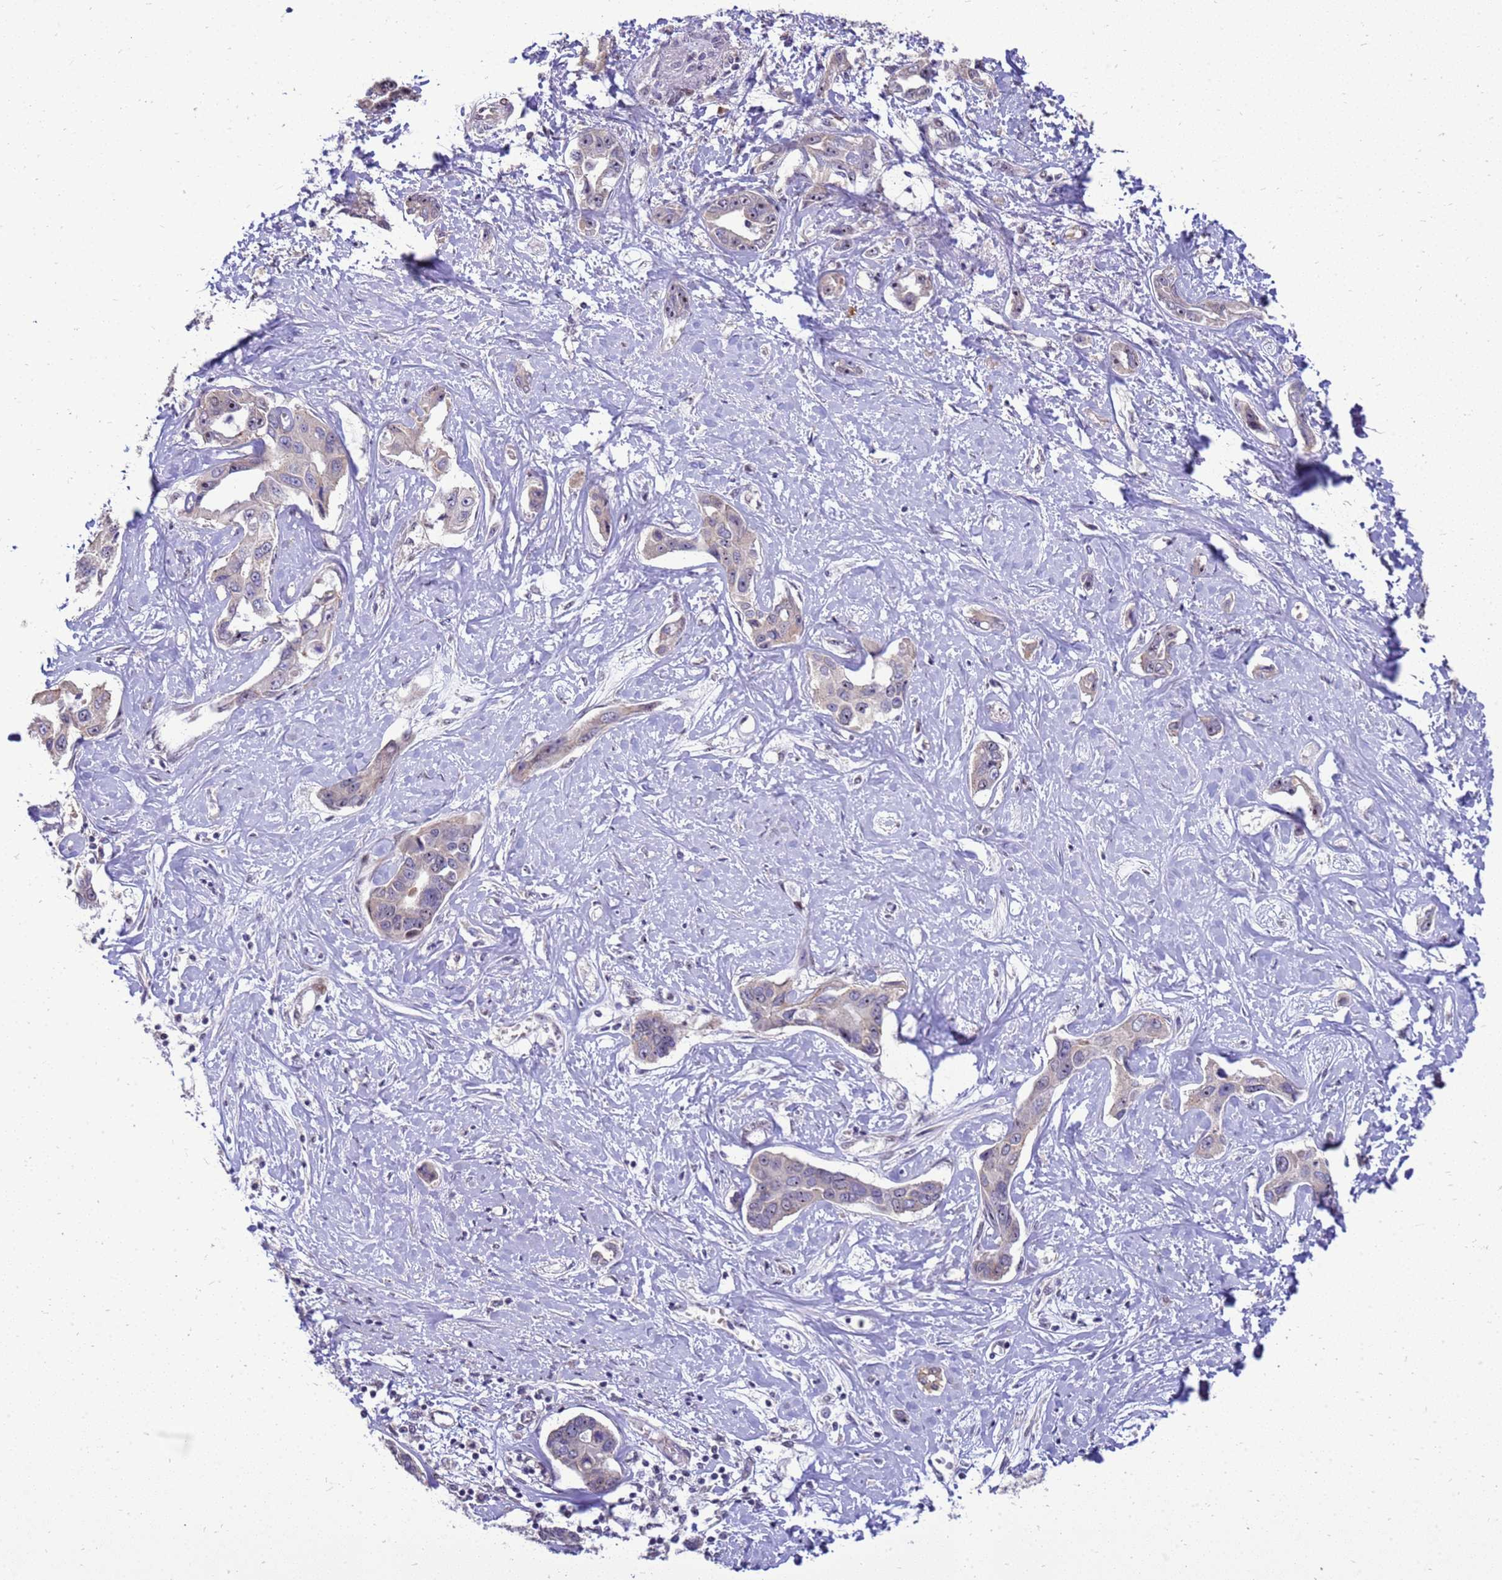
{"staining": {"intensity": "weak", "quantity": "<25%", "location": "cytoplasmic/membranous"}, "tissue": "liver cancer", "cell_type": "Tumor cells", "image_type": "cancer", "snomed": [{"axis": "morphology", "description": "Cholangiocarcinoma"}, {"axis": "topography", "description": "Liver"}], "caption": "The micrograph displays no significant staining in tumor cells of liver cancer (cholangiocarcinoma).", "gene": "RSPO1", "patient": {"sex": "male", "age": 59}}